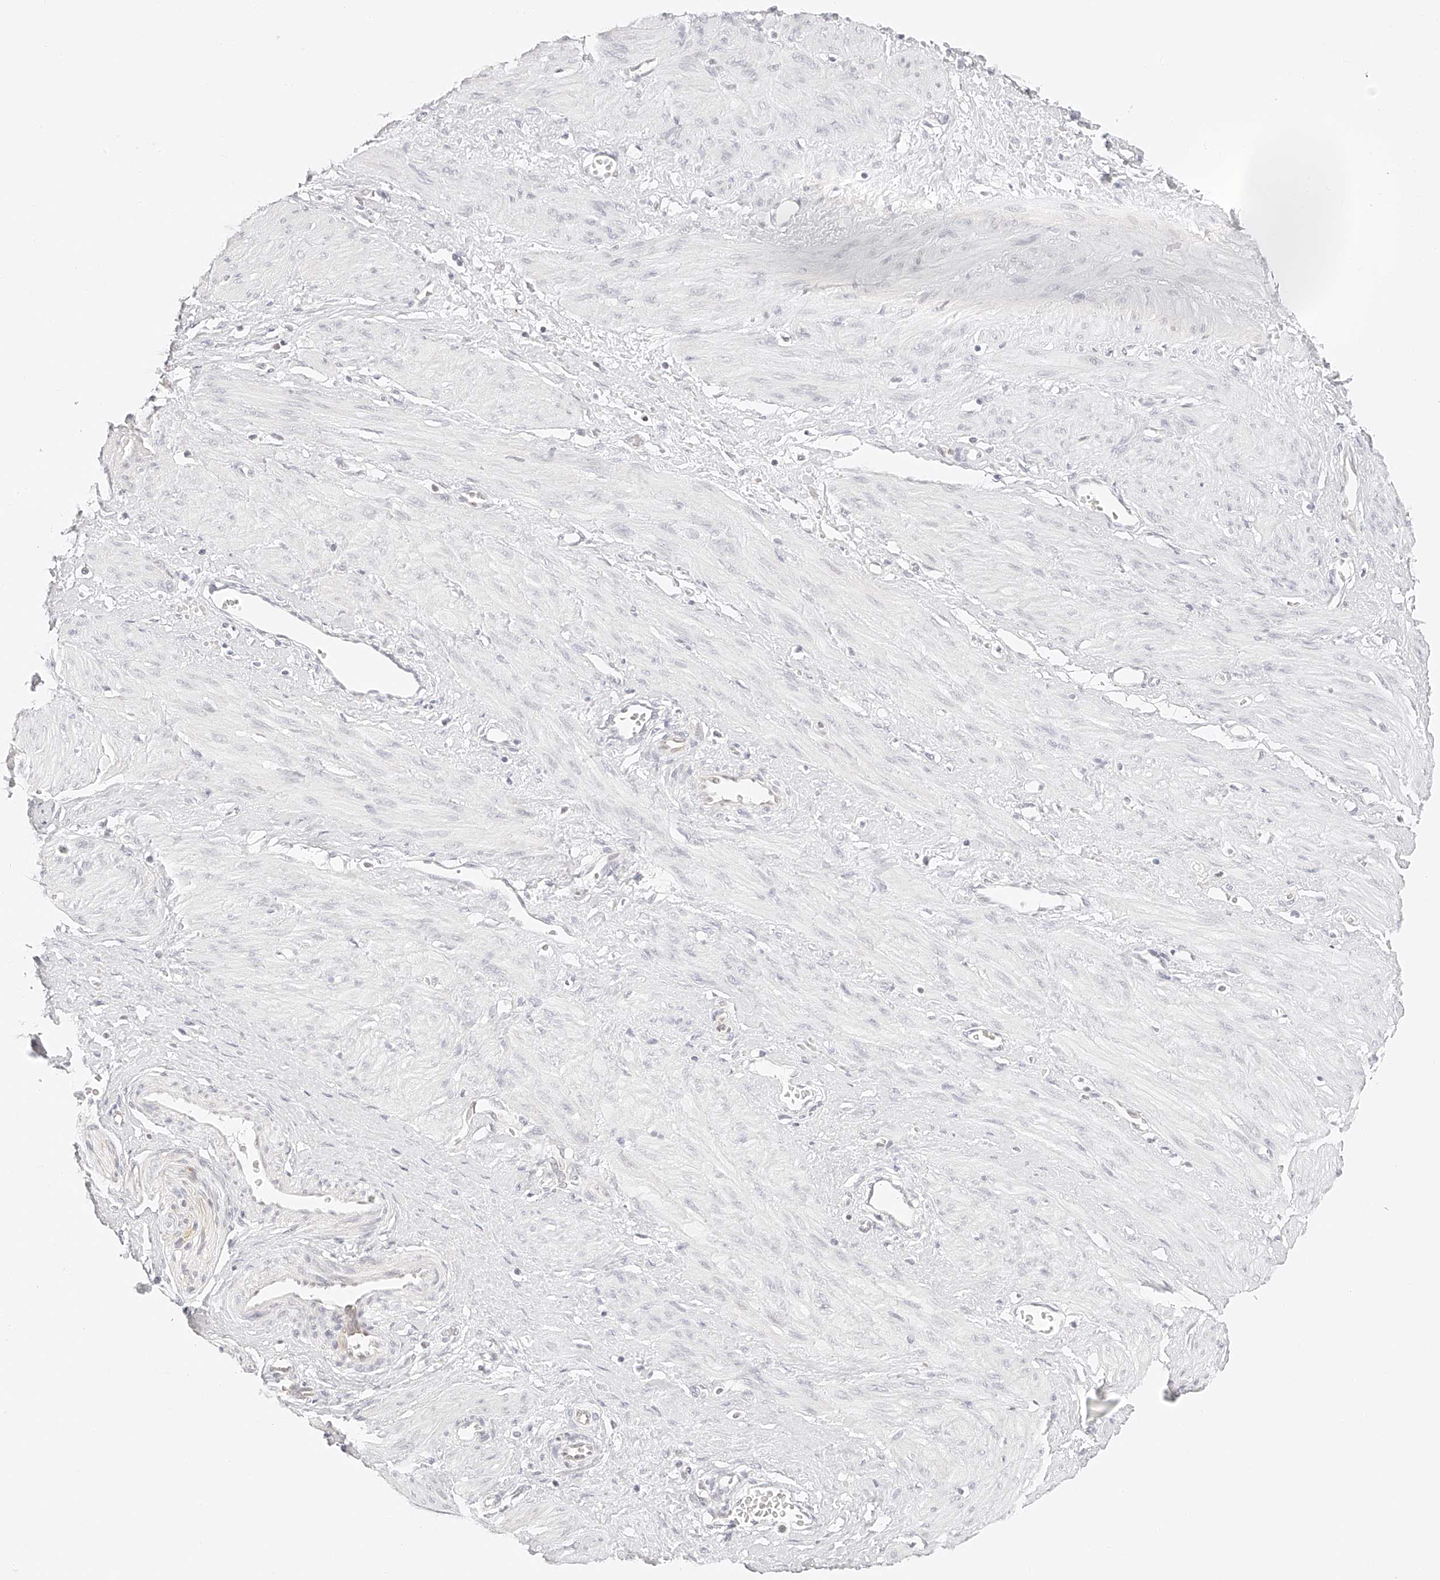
{"staining": {"intensity": "negative", "quantity": "none", "location": "none"}, "tissue": "smooth muscle", "cell_type": "Smooth muscle cells", "image_type": "normal", "snomed": [{"axis": "morphology", "description": "Normal tissue, NOS"}, {"axis": "topography", "description": "Endometrium"}], "caption": "Immunohistochemistry (IHC) of unremarkable human smooth muscle demonstrates no staining in smooth muscle cells.", "gene": "ZFP69", "patient": {"sex": "female", "age": 33}}